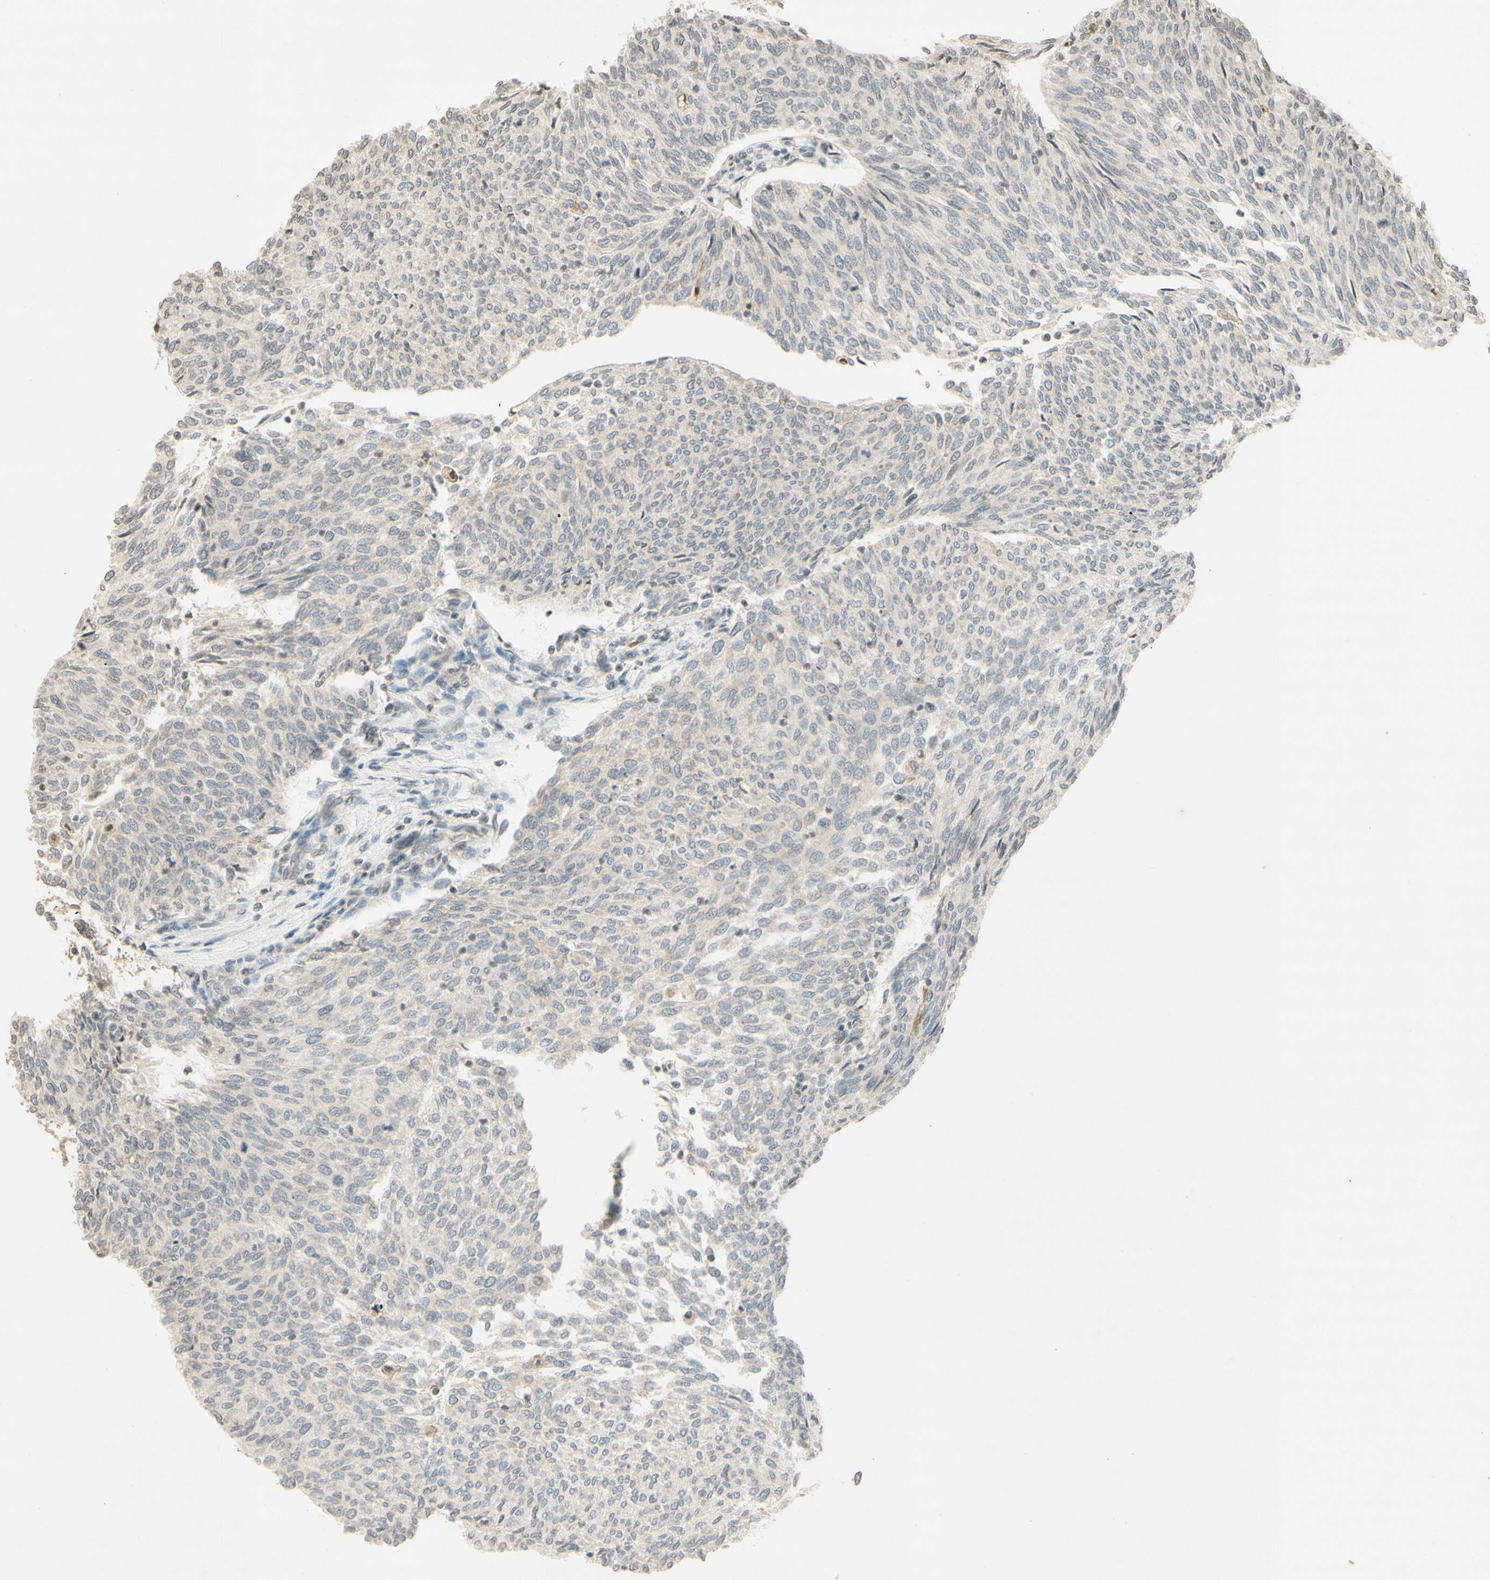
{"staining": {"intensity": "negative", "quantity": "none", "location": "none"}, "tissue": "urothelial cancer", "cell_type": "Tumor cells", "image_type": "cancer", "snomed": [{"axis": "morphology", "description": "Urothelial carcinoma, Low grade"}, {"axis": "topography", "description": "Urinary bladder"}], "caption": "The histopathology image displays no significant staining in tumor cells of urothelial cancer.", "gene": "GLI1", "patient": {"sex": "female", "age": 79}}